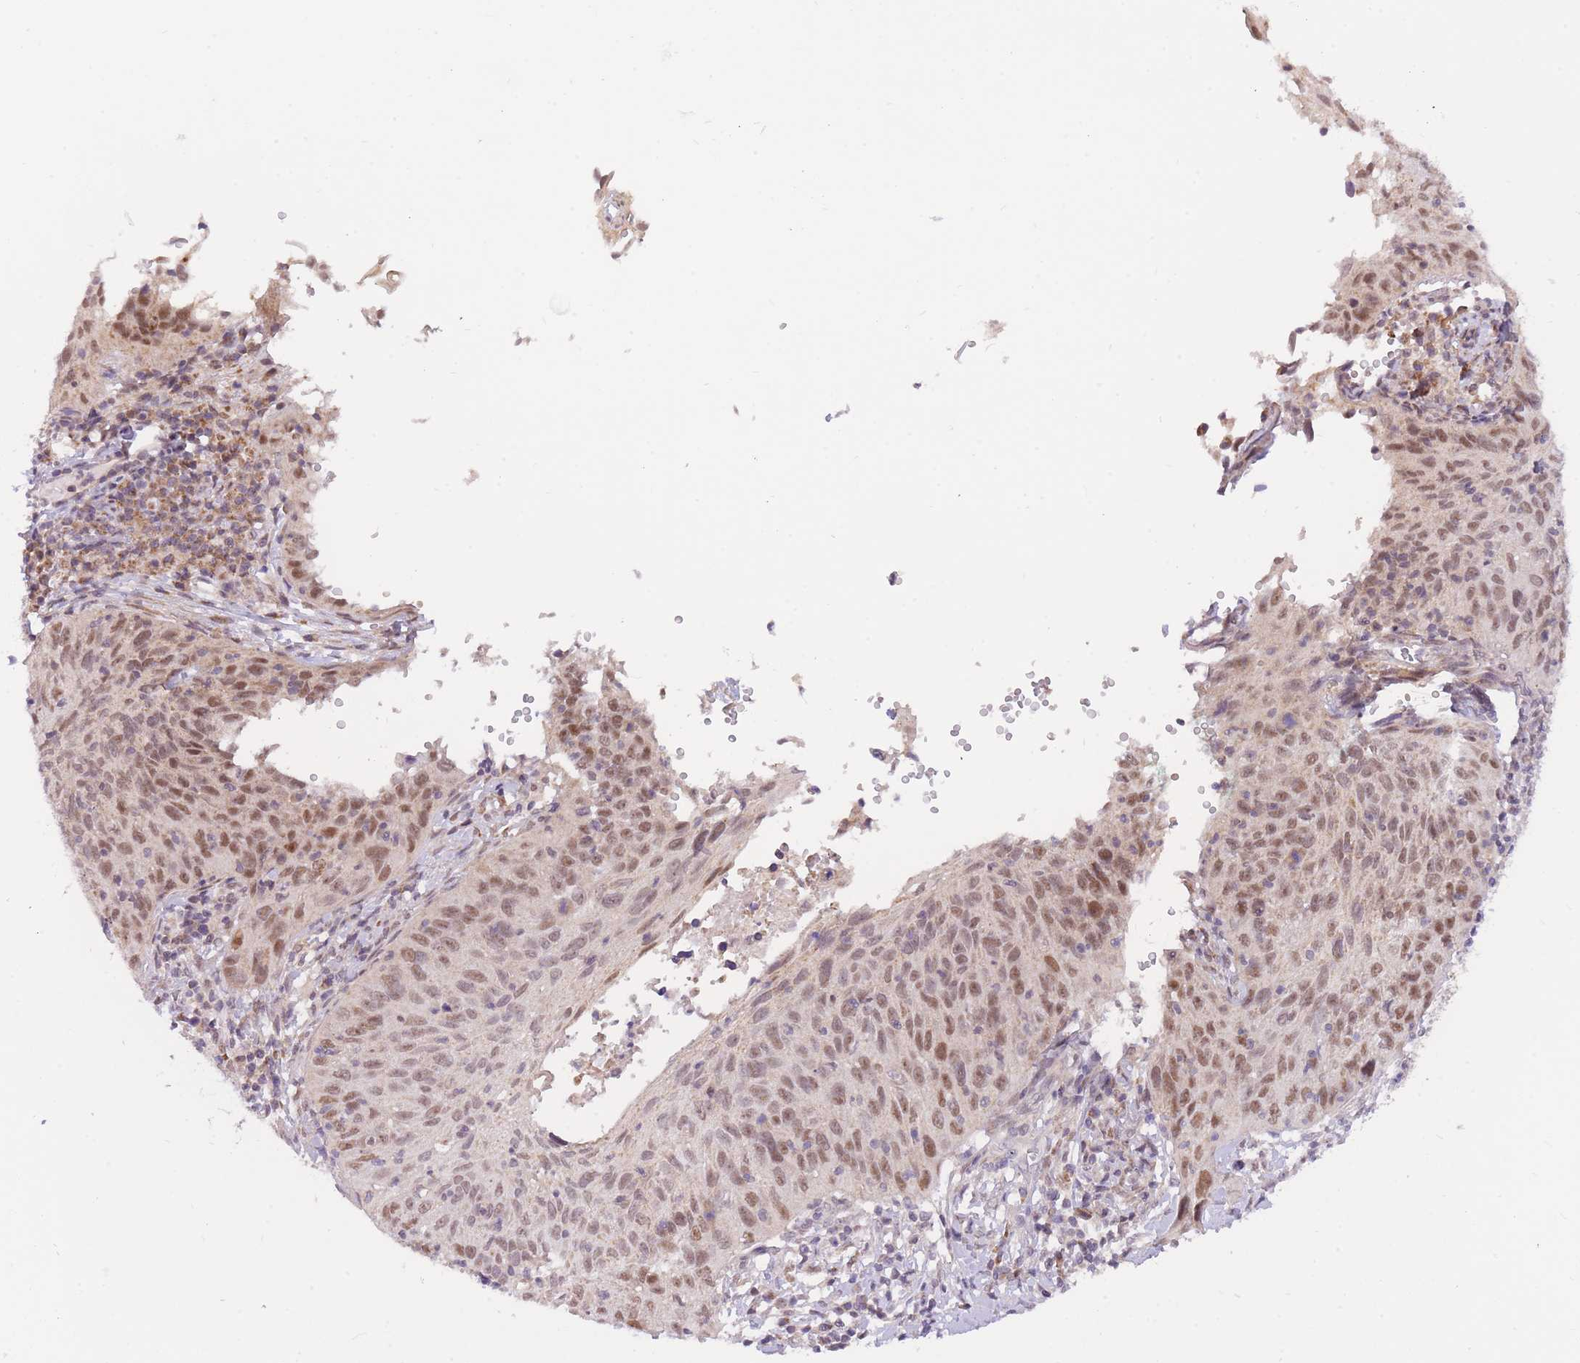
{"staining": {"intensity": "moderate", "quantity": ">75%", "location": "nuclear"}, "tissue": "cervical cancer", "cell_type": "Tumor cells", "image_type": "cancer", "snomed": [{"axis": "morphology", "description": "Squamous cell carcinoma, NOS"}, {"axis": "topography", "description": "Cervix"}], "caption": "Human cervical cancer stained with a protein marker reveals moderate staining in tumor cells.", "gene": "MINDY2", "patient": {"sex": "female", "age": 30}}